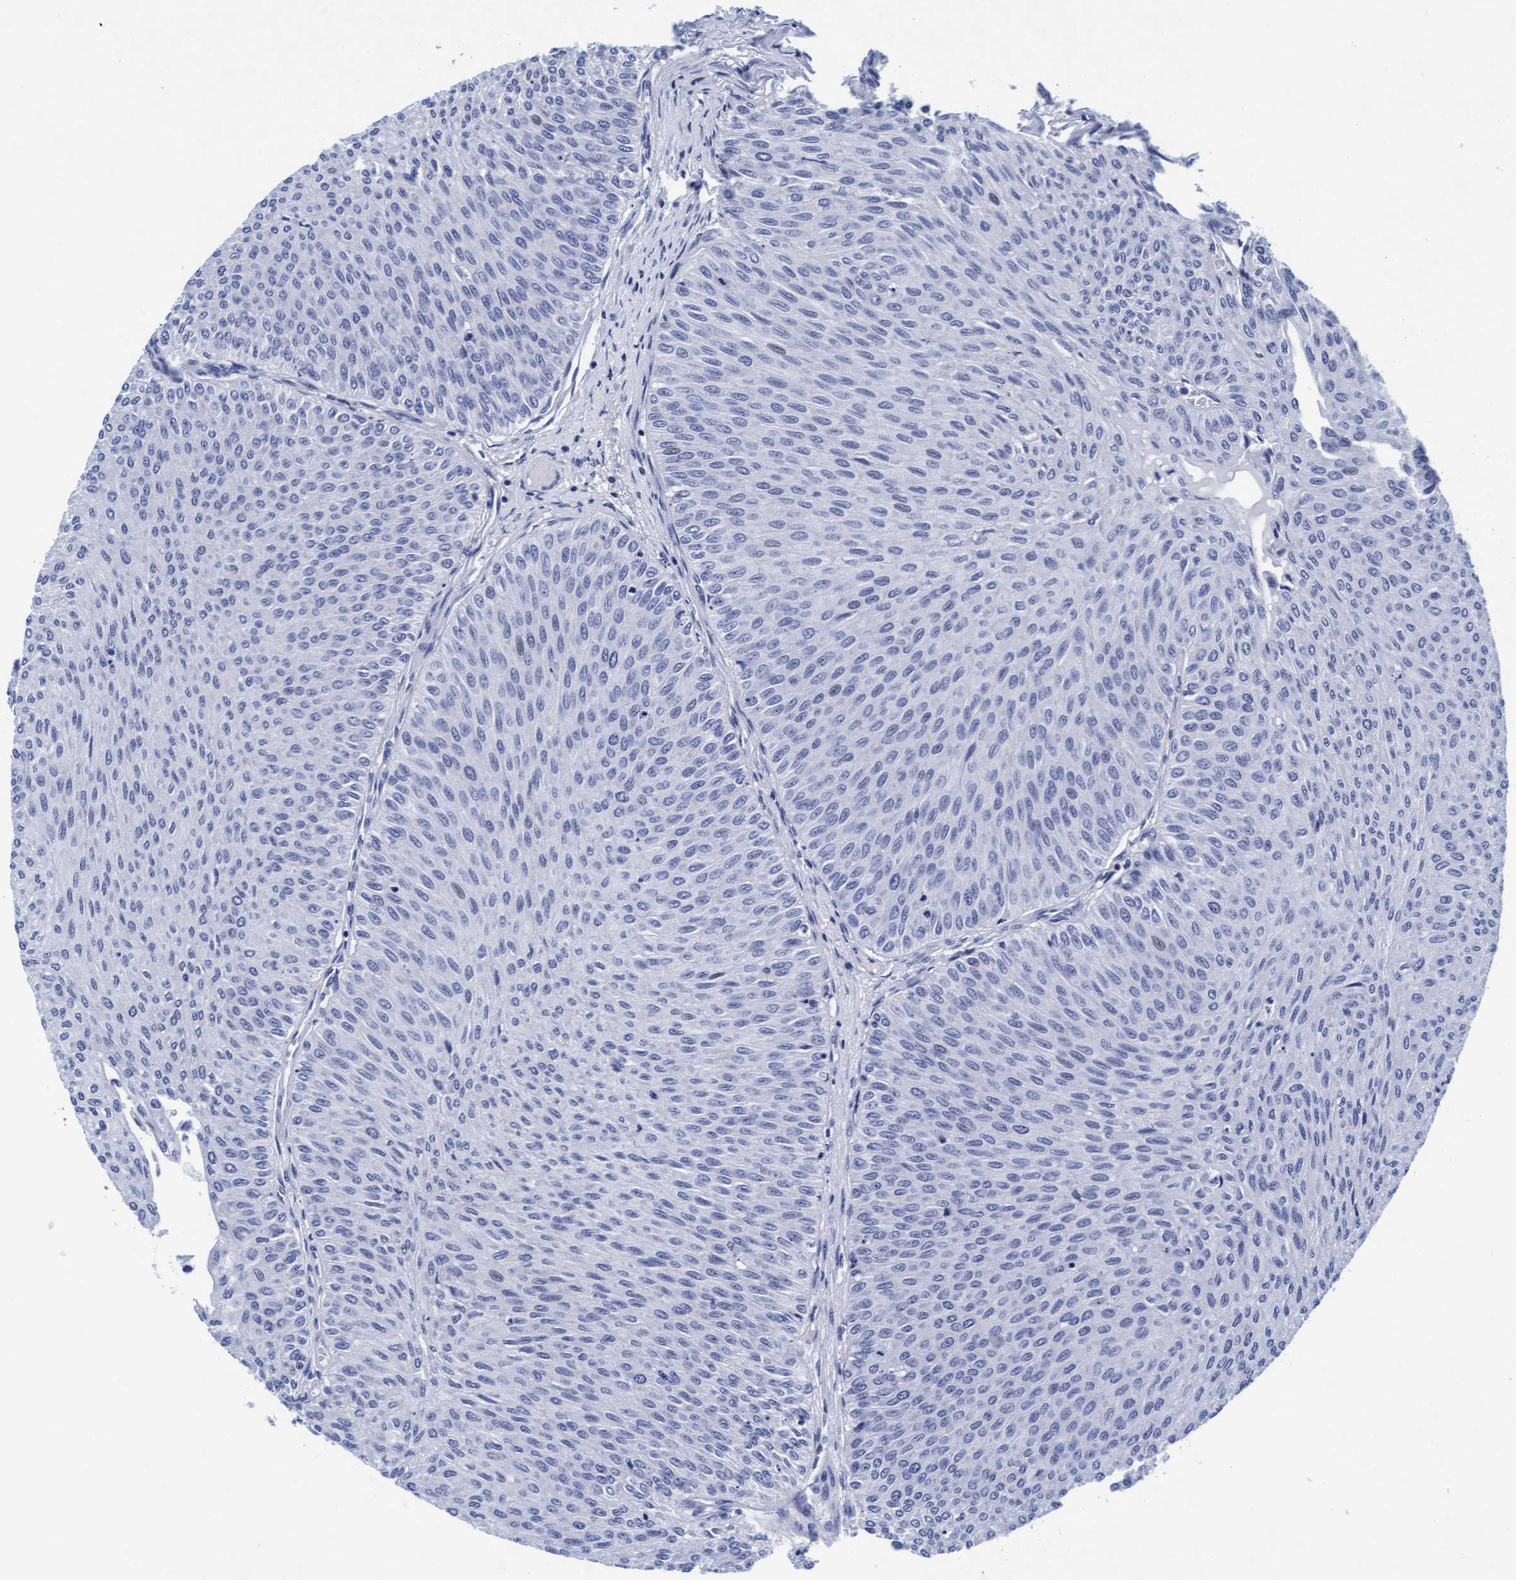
{"staining": {"intensity": "negative", "quantity": "none", "location": "none"}, "tissue": "urothelial cancer", "cell_type": "Tumor cells", "image_type": "cancer", "snomed": [{"axis": "morphology", "description": "Urothelial carcinoma, Low grade"}, {"axis": "topography", "description": "Urinary bladder"}], "caption": "Tumor cells show no significant expression in urothelial cancer.", "gene": "ARSG", "patient": {"sex": "male", "age": 78}}